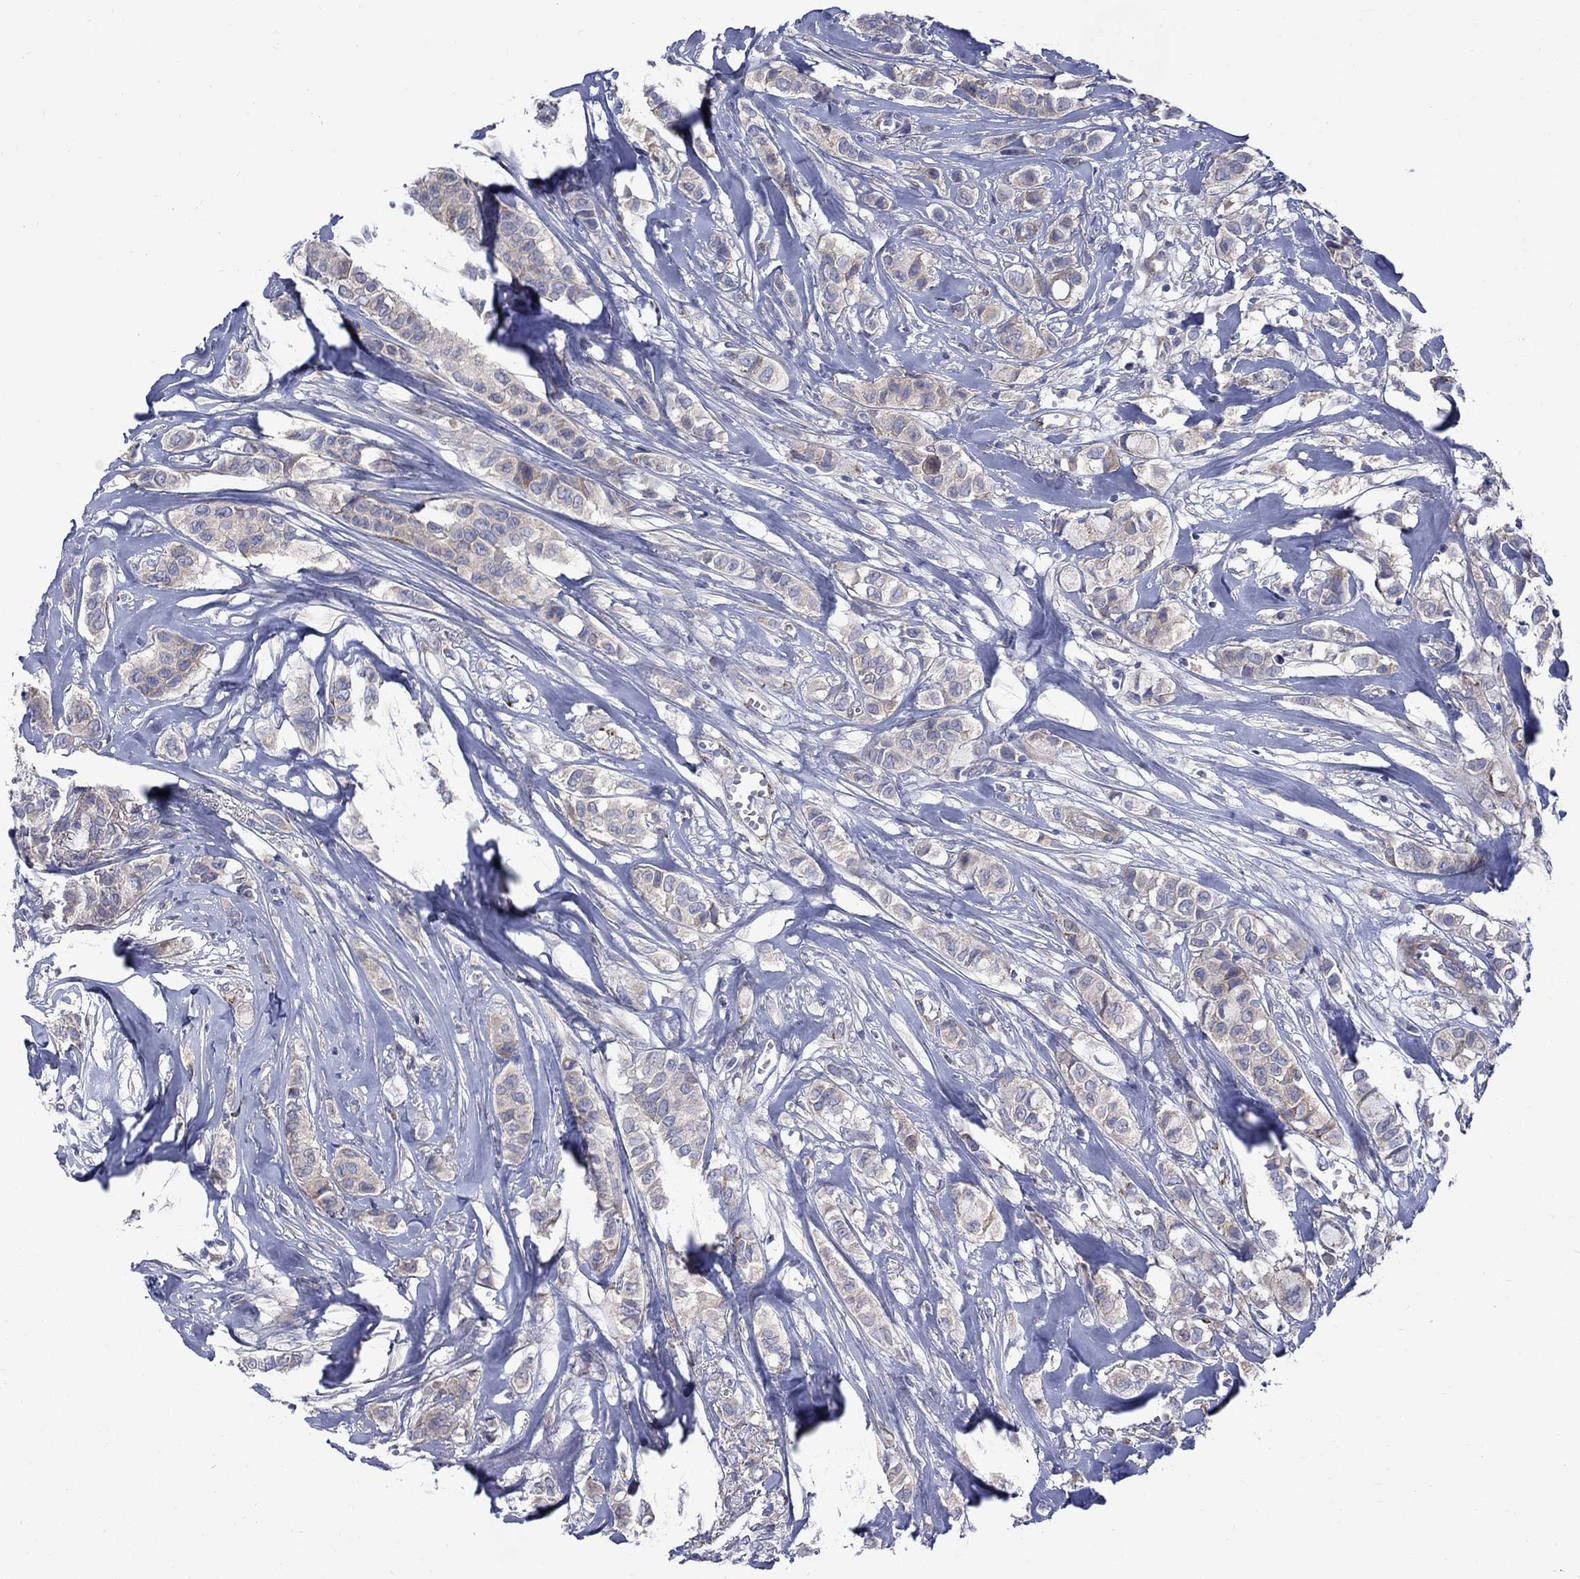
{"staining": {"intensity": "weak", "quantity": "<25%", "location": "cytoplasmic/membranous"}, "tissue": "breast cancer", "cell_type": "Tumor cells", "image_type": "cancer", "snomed": [{"axis": "morphology", "description": "Duct carcinoma"}, {"axis": "topography", "description": "Breast"}], "caption": "This is an IHC micrograph of breast invasive ductal carcinoma. There is no staining in tumor cells.", "gene": "ASNS", "patient": {"sex": "female", "age": 85}}